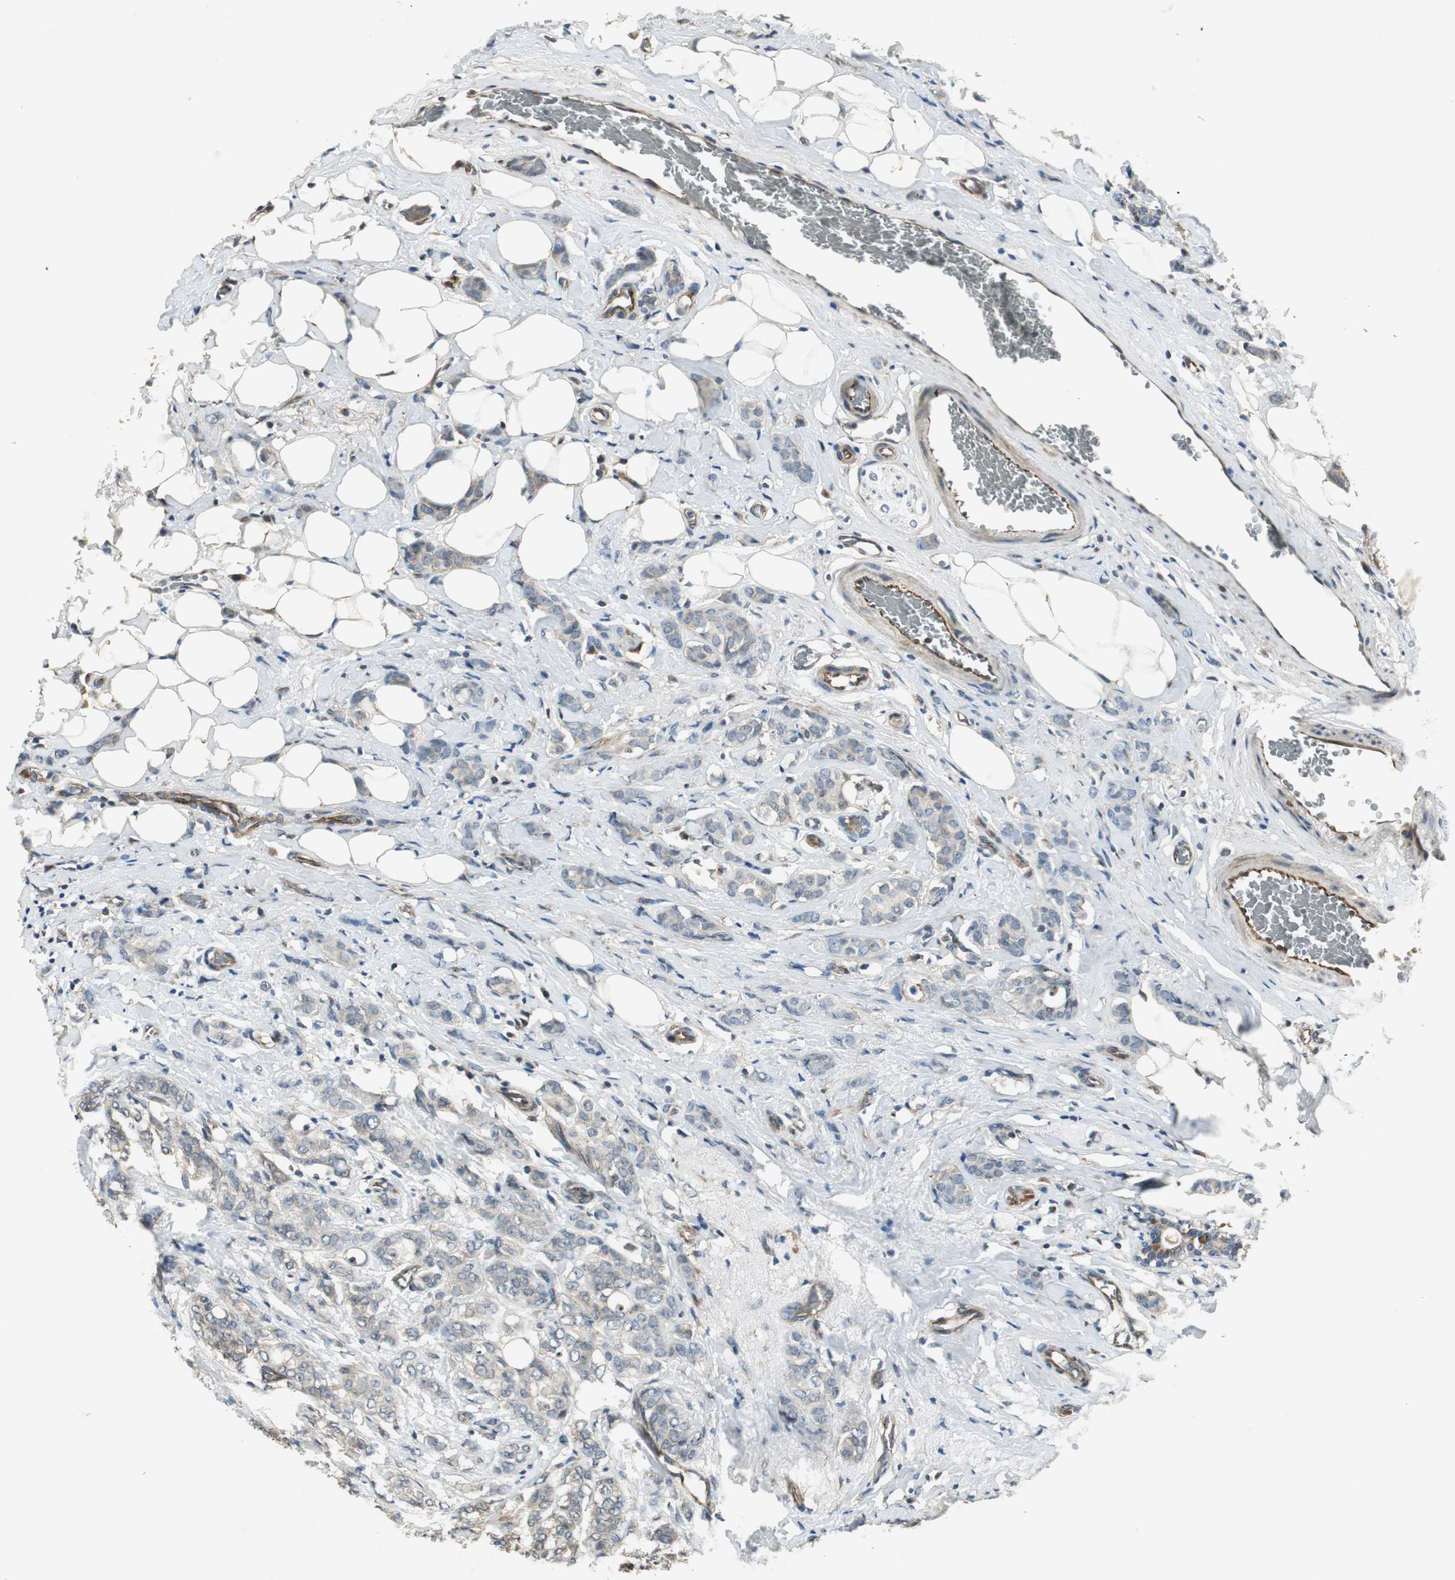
{"staining": {"intensity": "weak", "quantity": "<25%", "location": "cytoplasmic/membranous"}, "tissue": "breast cancer", "cell_type": "Tumor cells", "image_type": "cancer", "snomed": [{"axis": "morphology", "description": "Lobular carcinoma"}, {"axis": "topography", "description": "Breast"}], "caption": "Tumor cells are negative for brown protein staining in breast lobular carcinoma. Brightfield microscopy of IHC stained with DAB (brown) and hematoxylin (blue), captured at high magnification.", "gene": "PSMB4", "patient": {"sex": "female", "age": 60}}